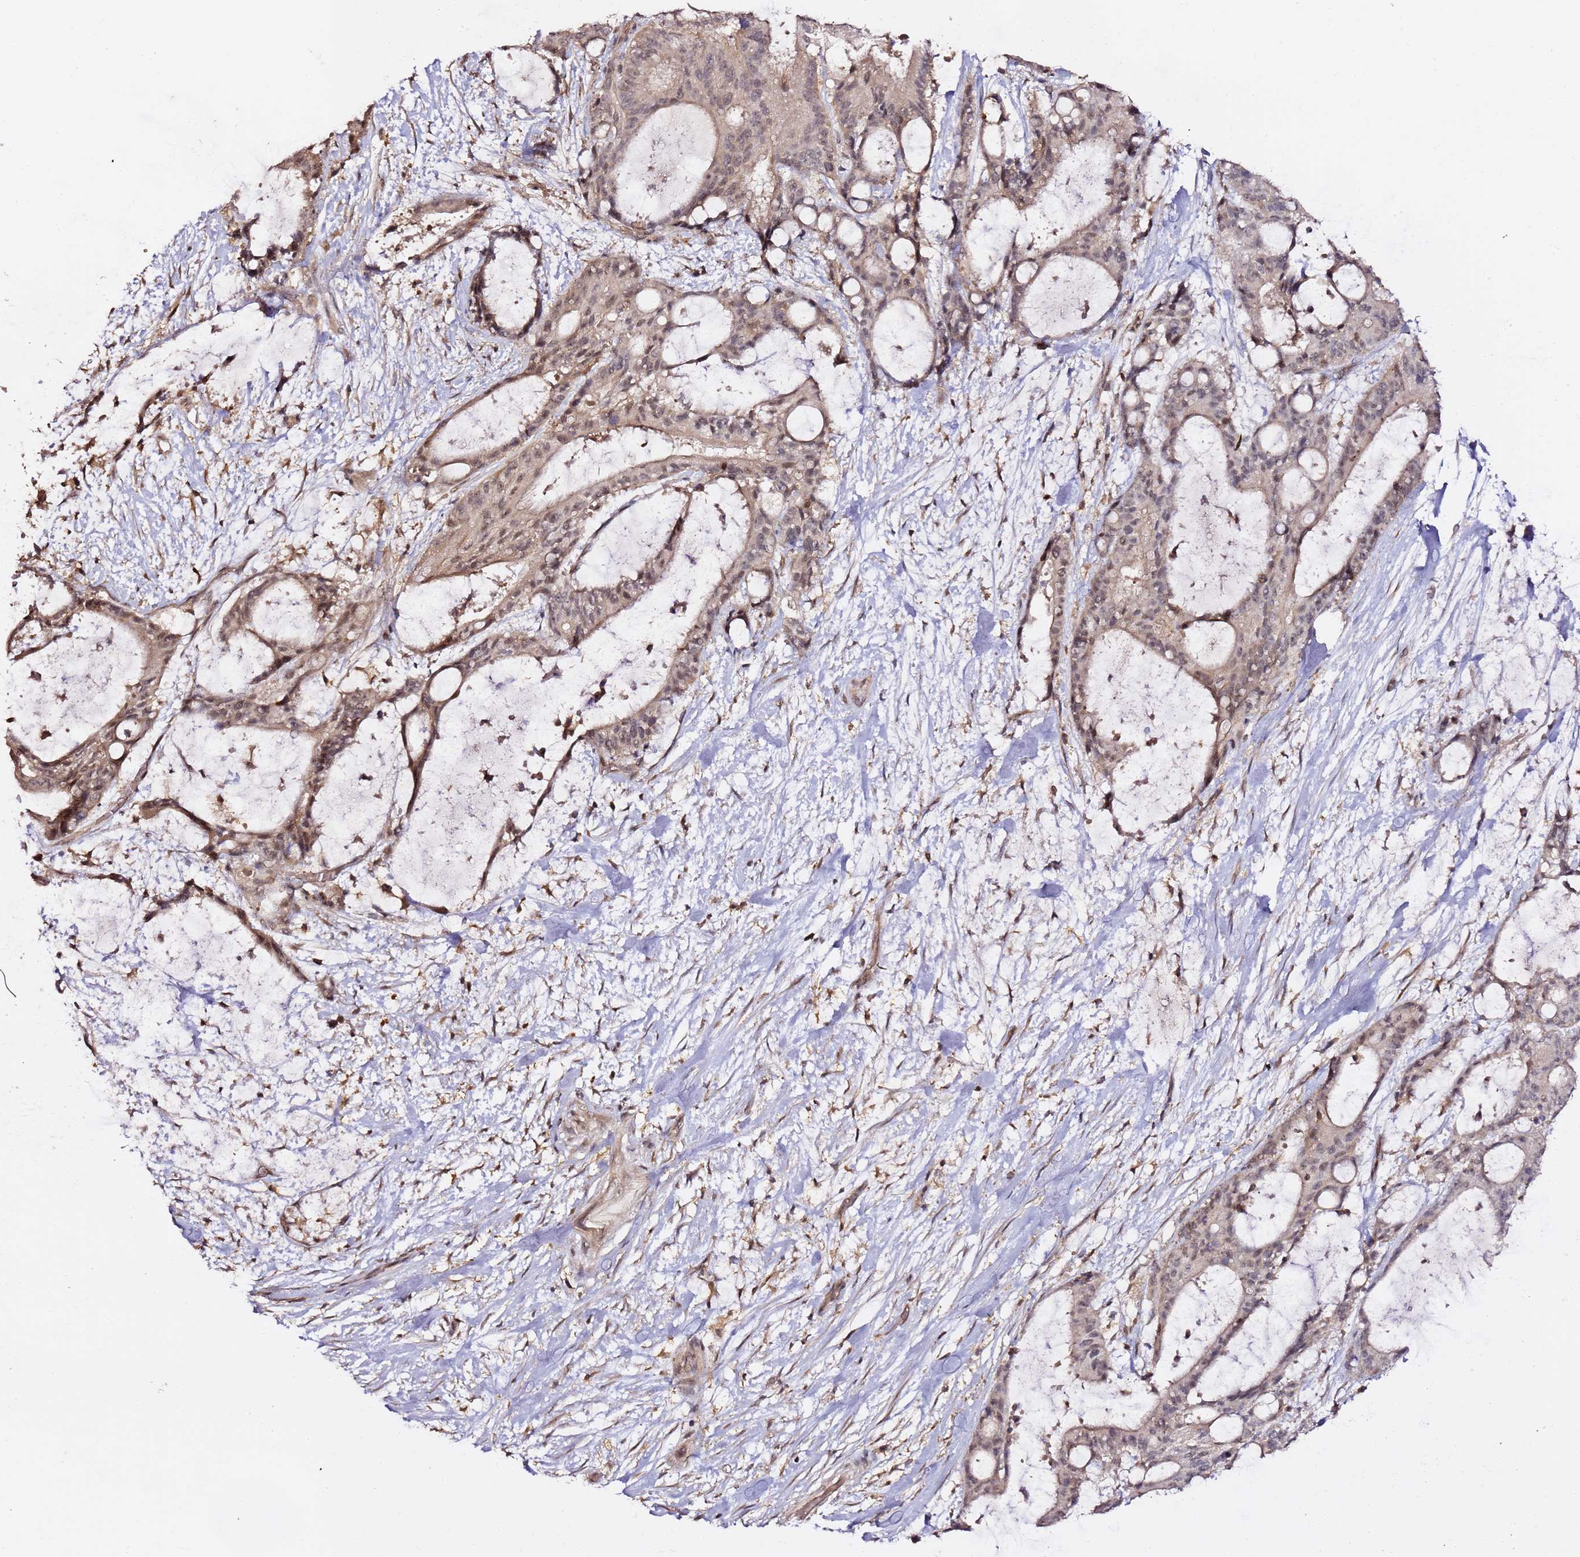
{"staining": {"intensity": "weak", "quantity": ">75%", "location": "nuclear"}, "tissue": "liver cancer", "cell_type": "Tumor cells", "image_type": "cancer", "snomed": [{"axis": "morphology", "description": "Normal tissue, NOS"}, {"axis": "morphology", "description": "Cholangiocarcinoma"}, {"axis": "topography", "description": "Liver"}, {"axis": "topography", "description": "Peripheral nerve tissue"}], "caption": "IHC staining of liver cholangiocarcinoma, which shows low levels of weak nuclear staining in about >75% of tumor cells indicating weak nuclear protein expression. The staining was performed using DAB (brown) for protein detection and nuclei were counterstained in hematoxylin (blue).", "gene": "OR5V1", "patient": {"sex": "female", "age": 73}}